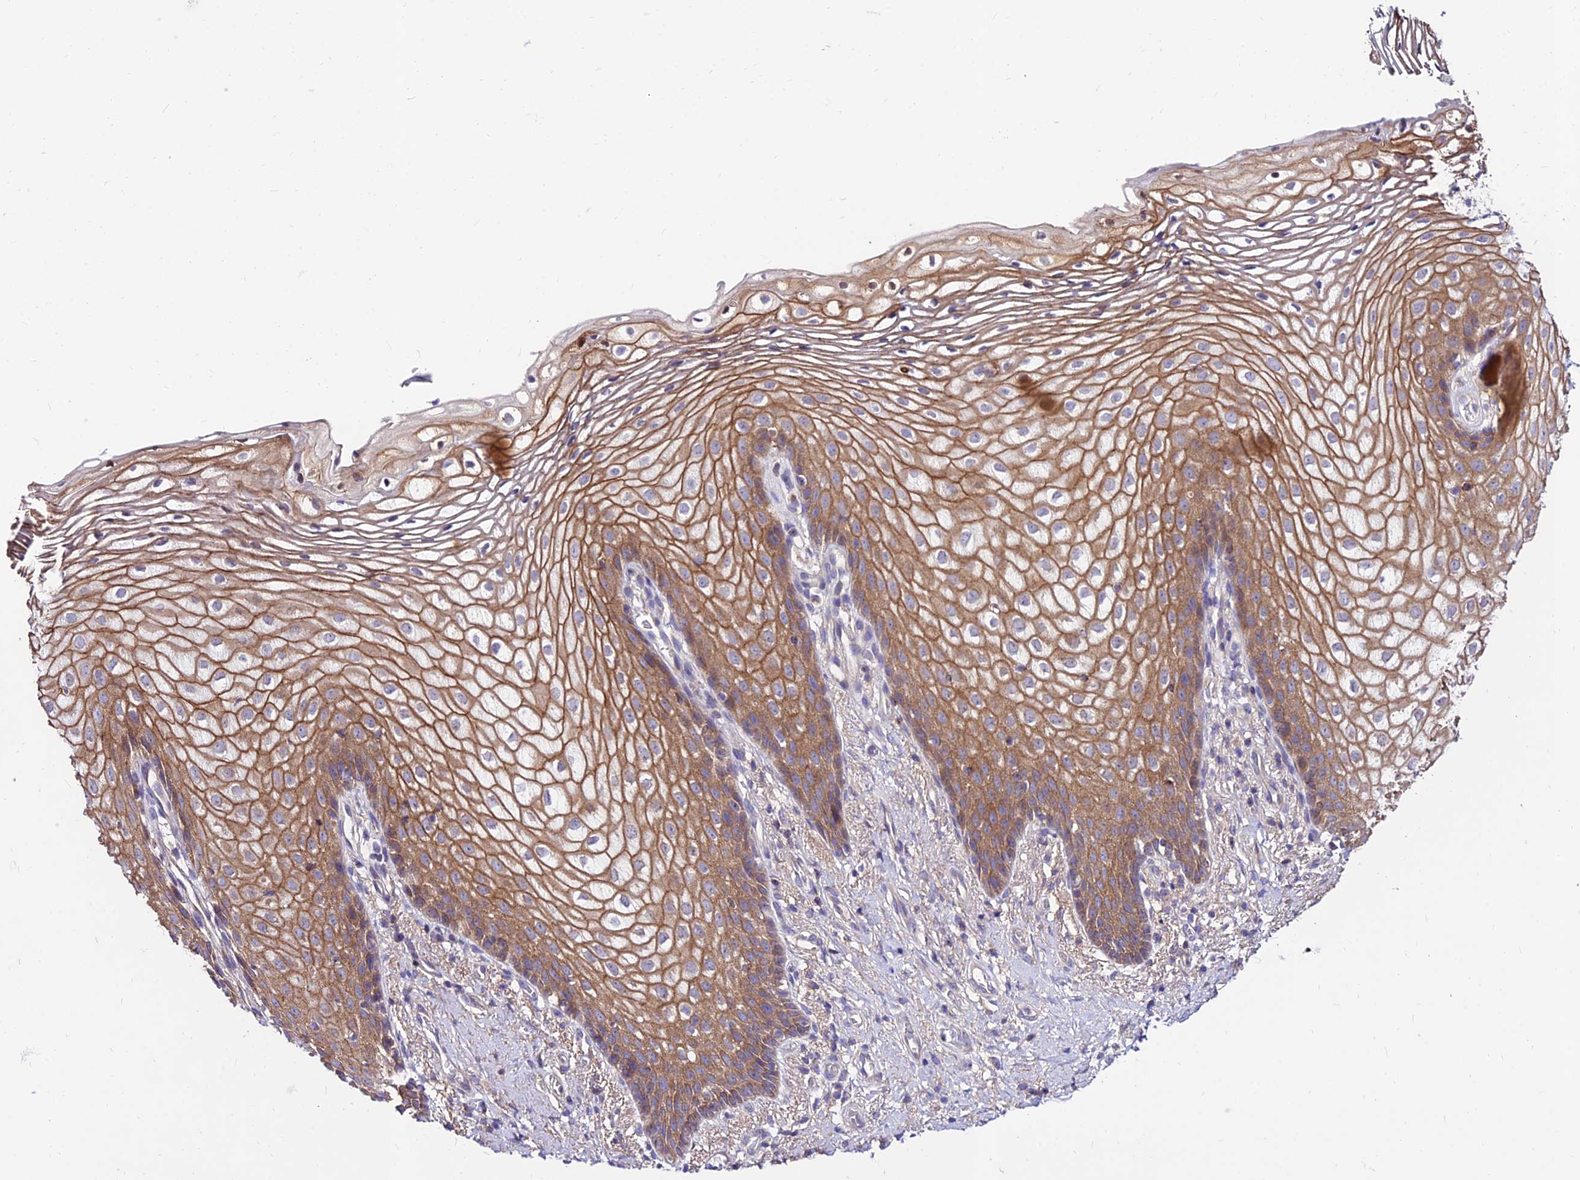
{"staining": {"intensity": "moderate", "quantity": "25%-75%", "location": "cytoplasmic/membranous"}, "tissue": "vagina", "cell_type": "Squamous epithelial cells", "image_type": "normal", "snomed": [{"axis": "morphology", "description": "Normal tissue, NOS"}, {"axis": "topography", "description": "Vagina"}], "caption": "Protein staining of benign vagina demonstrates moderate cytoplasmic/membranous expression in approximately 25%-75% of squamous epithelial cells. (DAB (3,3'-diaminobenzidine) IHC, brown staining for protein, blue staining for nuclei).", "gene": "C6orf132", "patient": {"sex": "female", "age": 60}}